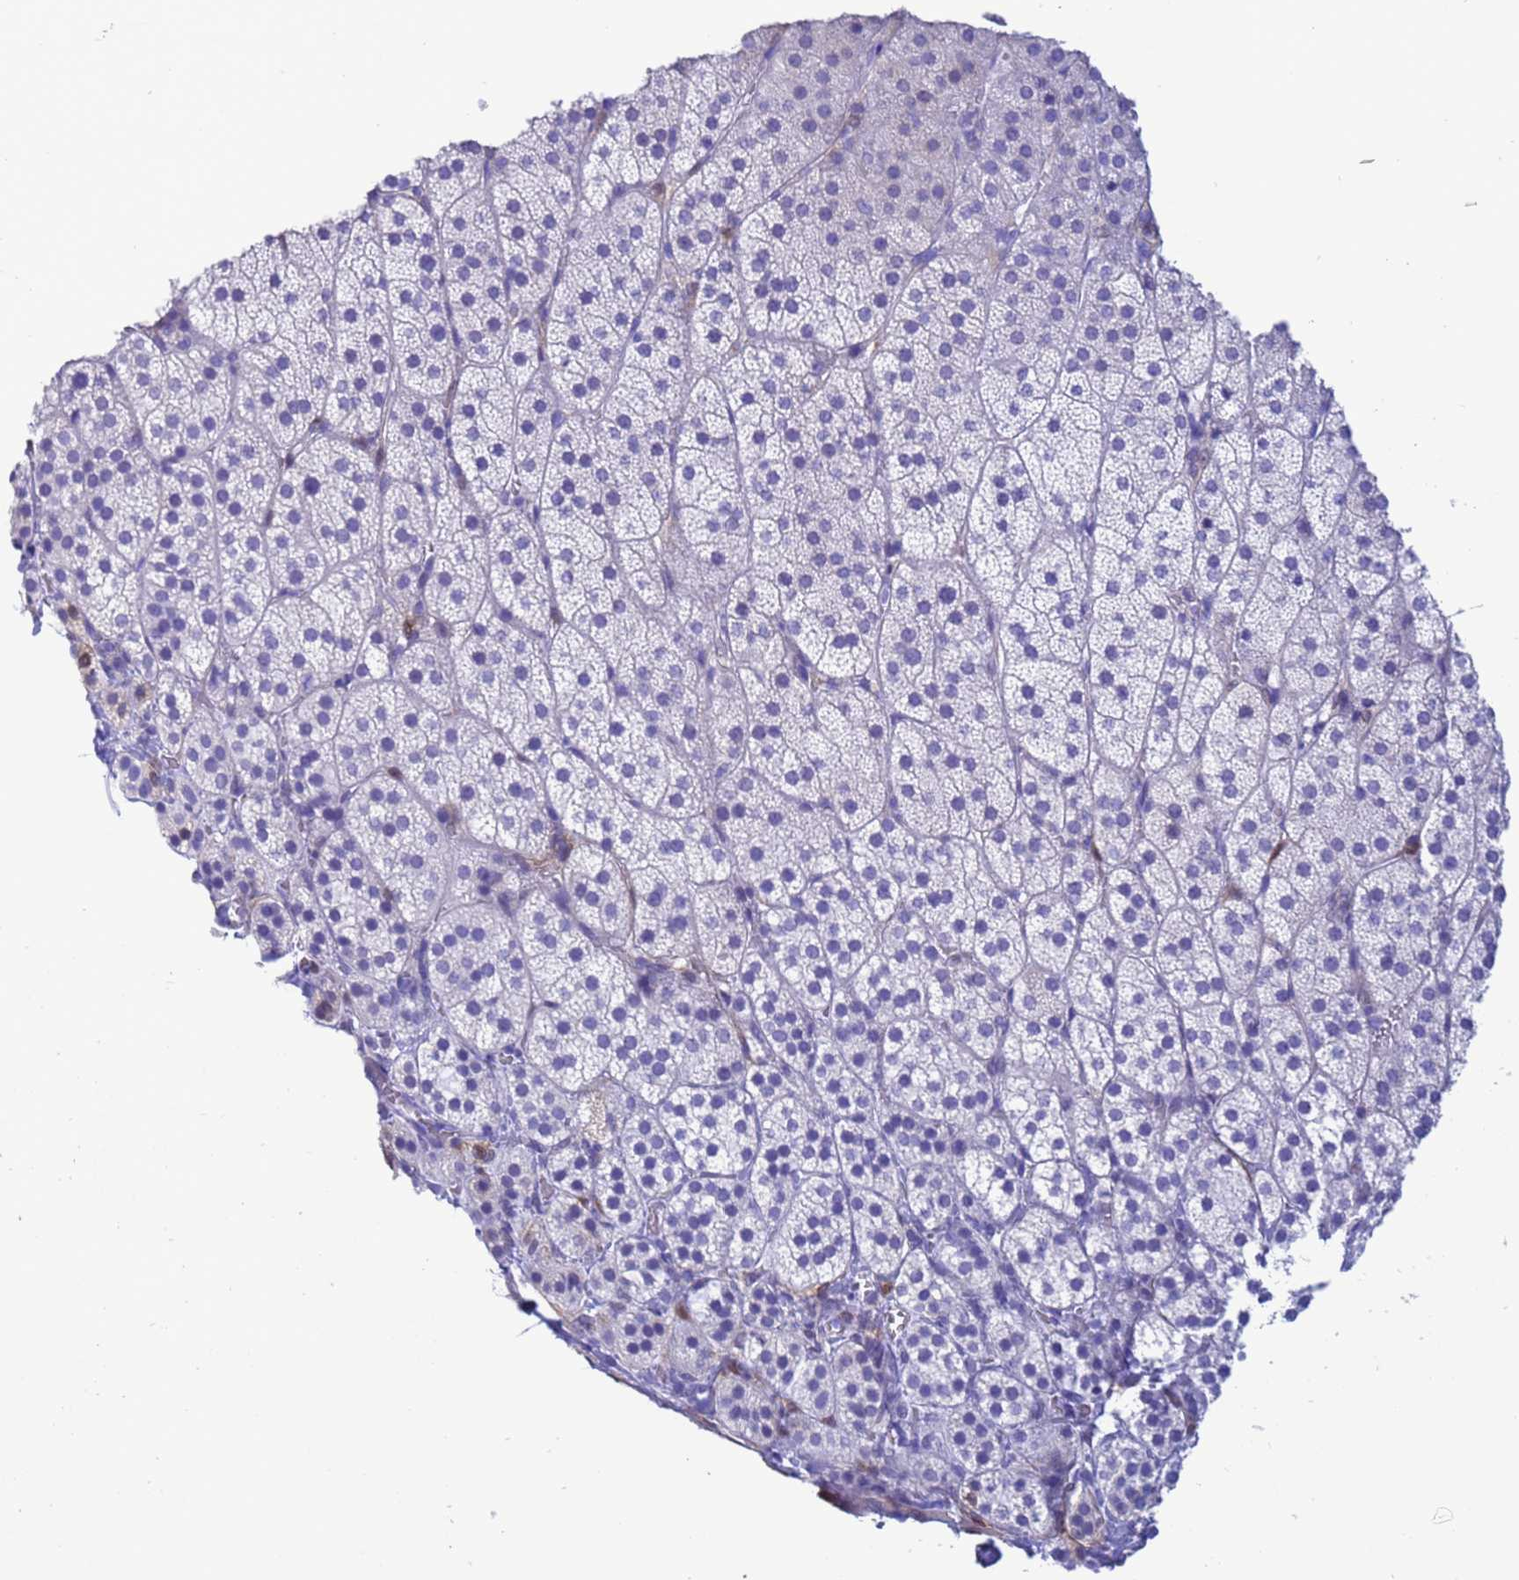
{"staining": {"intensity": "negative", "quantity": "none", "location": "none"}, "tissue": "adrenal gland", "cell_type": "Glandular cells", "image_type": "normal", "snomed": [{"axis": "morphology", "description": "Normal tissue, NOS"}, {"axis": "topography", "description": "Adrenal gland"}], "caption": "Immunohistochemistry (IHC) of benign human adrenal gland exhibits no positivity in glandular cells.", "gene": "AKR1C2", "patient": {"sex": "female", "age": 44}}